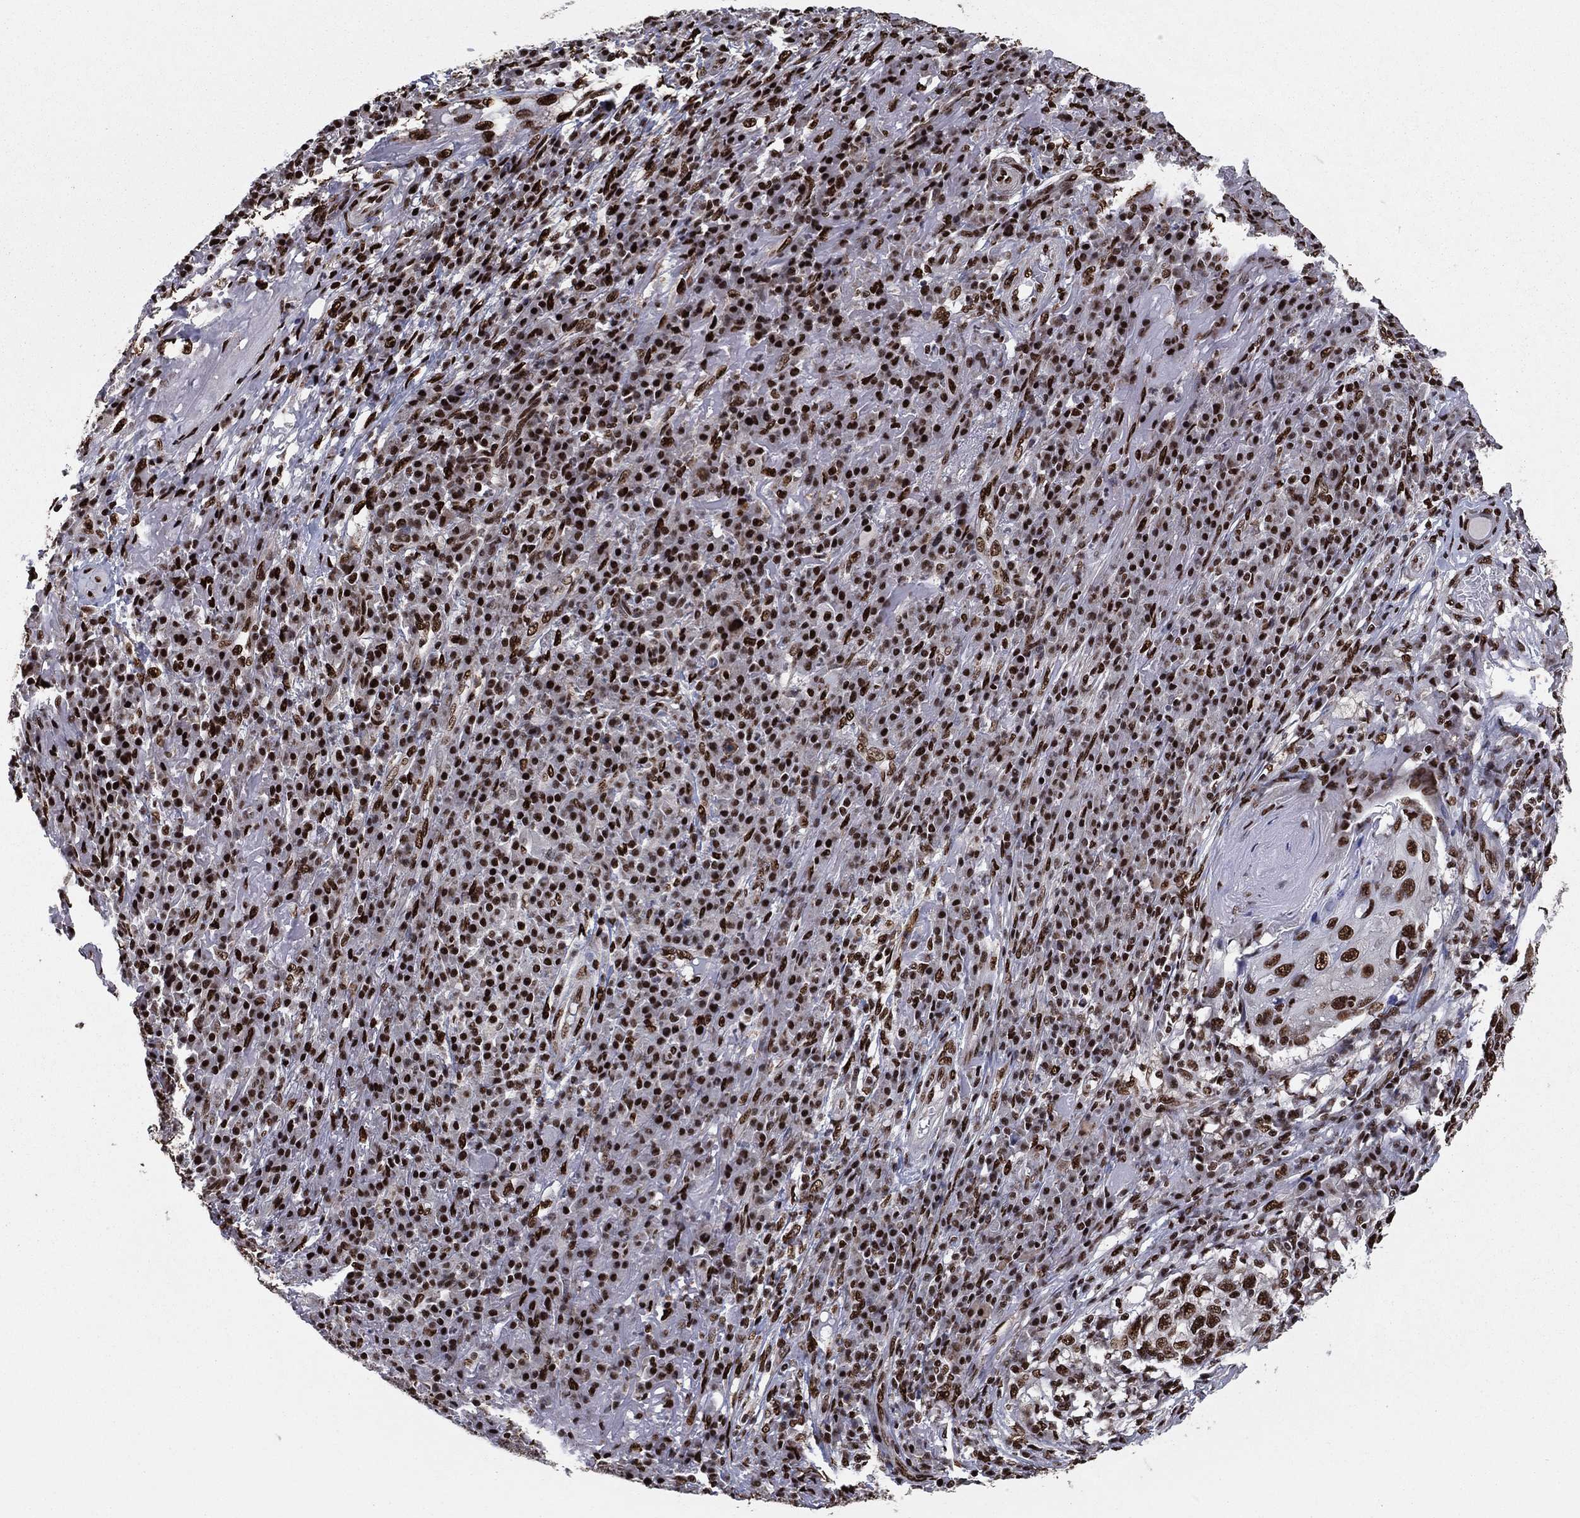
{"staining": {"intensity": "strong", "quantity": ">75%", "location": "nuclear"}, "tissue": "skin cancer", "cell_type": "Tumor cells", "image_type": "cancer", "snomed": [{"axis": "morphology", "description": "Squamous cell carcinoma, NOS"}, {"axis": "topography", "description": "Skin"}], "caption": "Strong nuclear positivity is seen in approximately >75% of tumor cells in skin cancer.", "gene": "TP53BP1", "patient": {"sex": "male", "age": 92}}